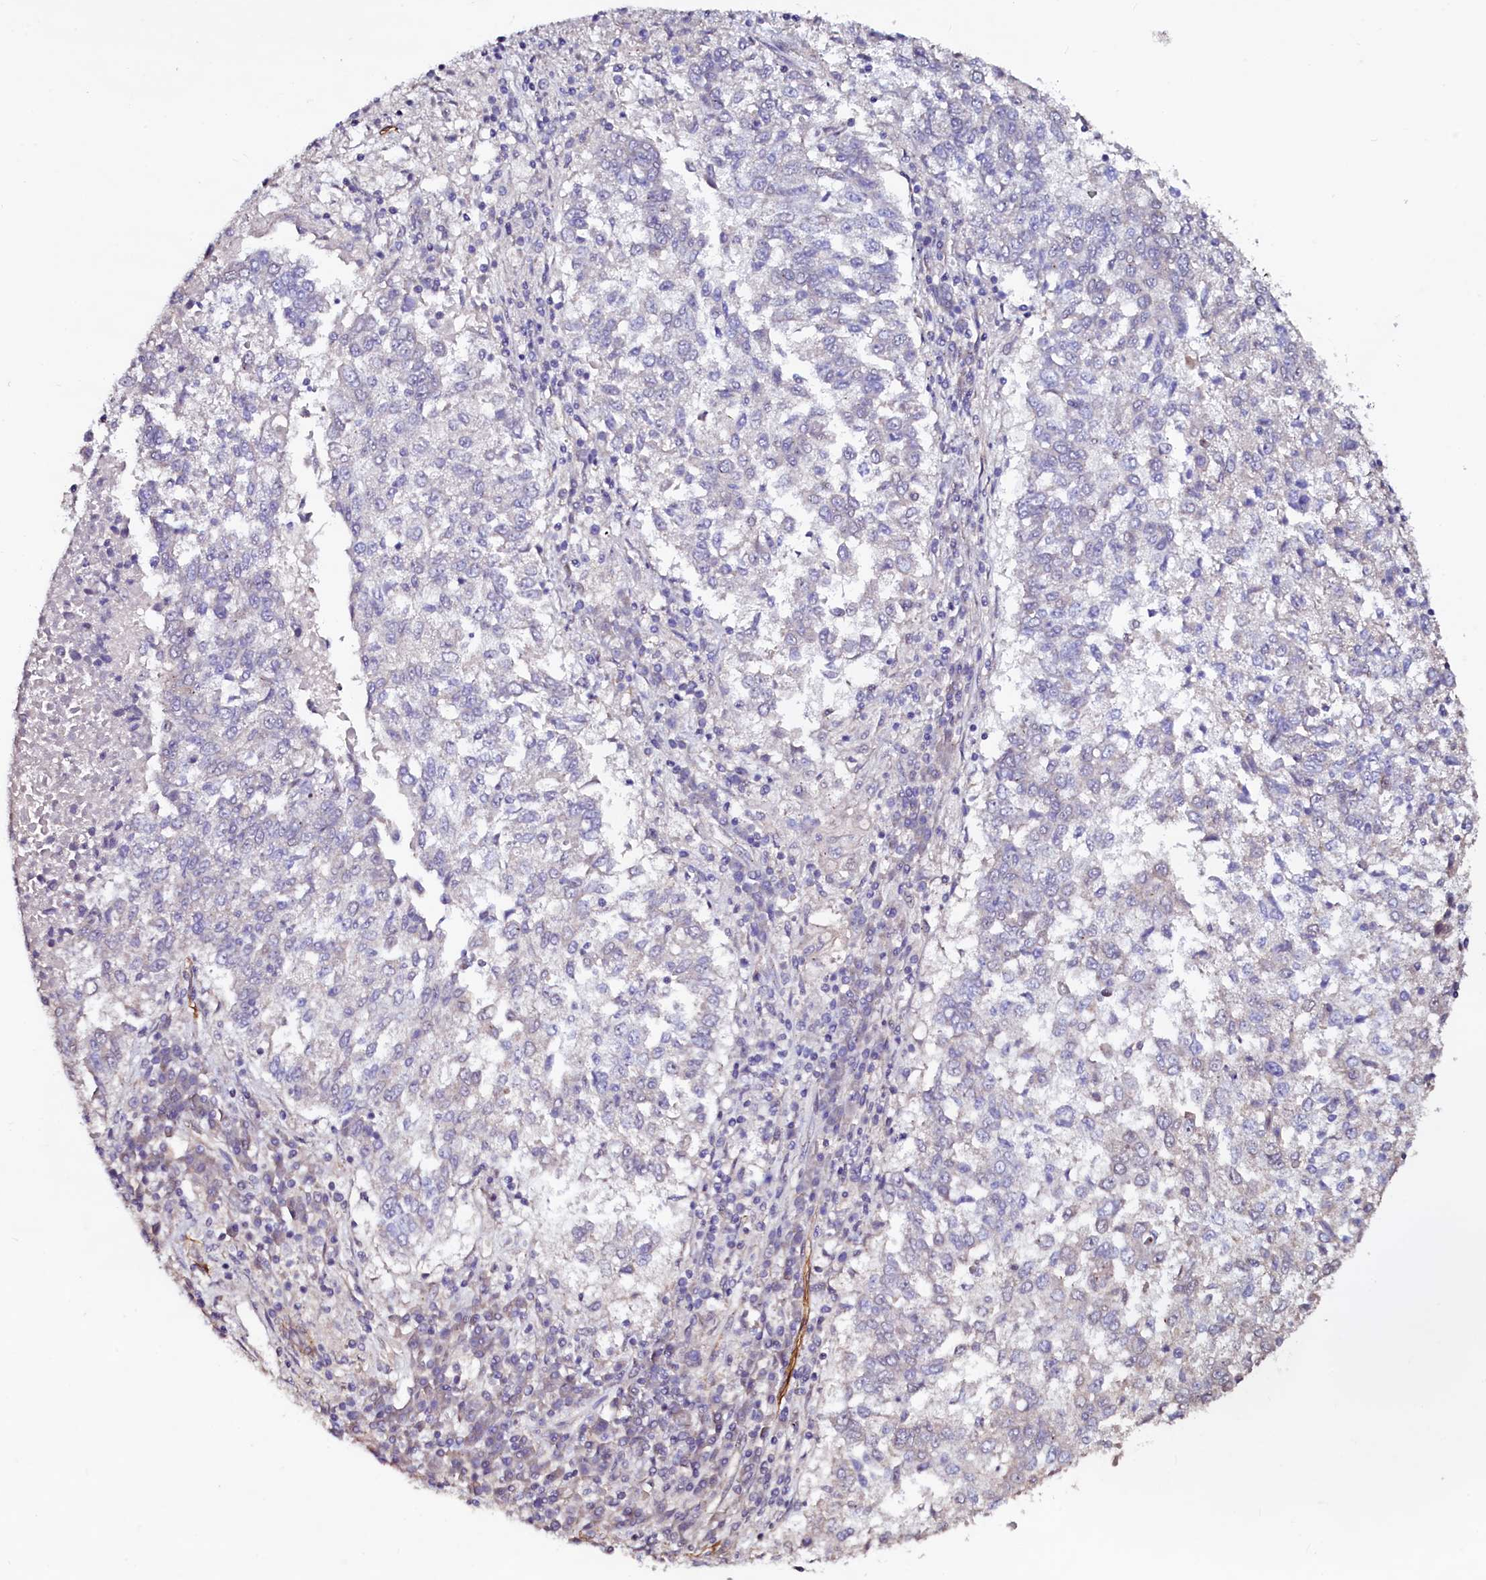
{"staining": {"intensity": "negative", "quantity": "none", "location": "none"}, "tissue": "lung cancer", "cell_type": "Tumor cells", "image_type": "cancer", "snomed": [{"axis": "morphology", "description": "Squamous cell carcinoma, NOS"}, {"axis": "topography", "description": "Lung"}], "caption": "High magnification brightfield microscopy of lung cancer (squamous cell carcinoma) stained with DAB (3,3'-diaminobenzidine) (brown) and counterstained with hematoxylin (blue): tumor cells show no significant expression.", "gene": "PALM", "patient": {"sex": "male", "age": 73}}